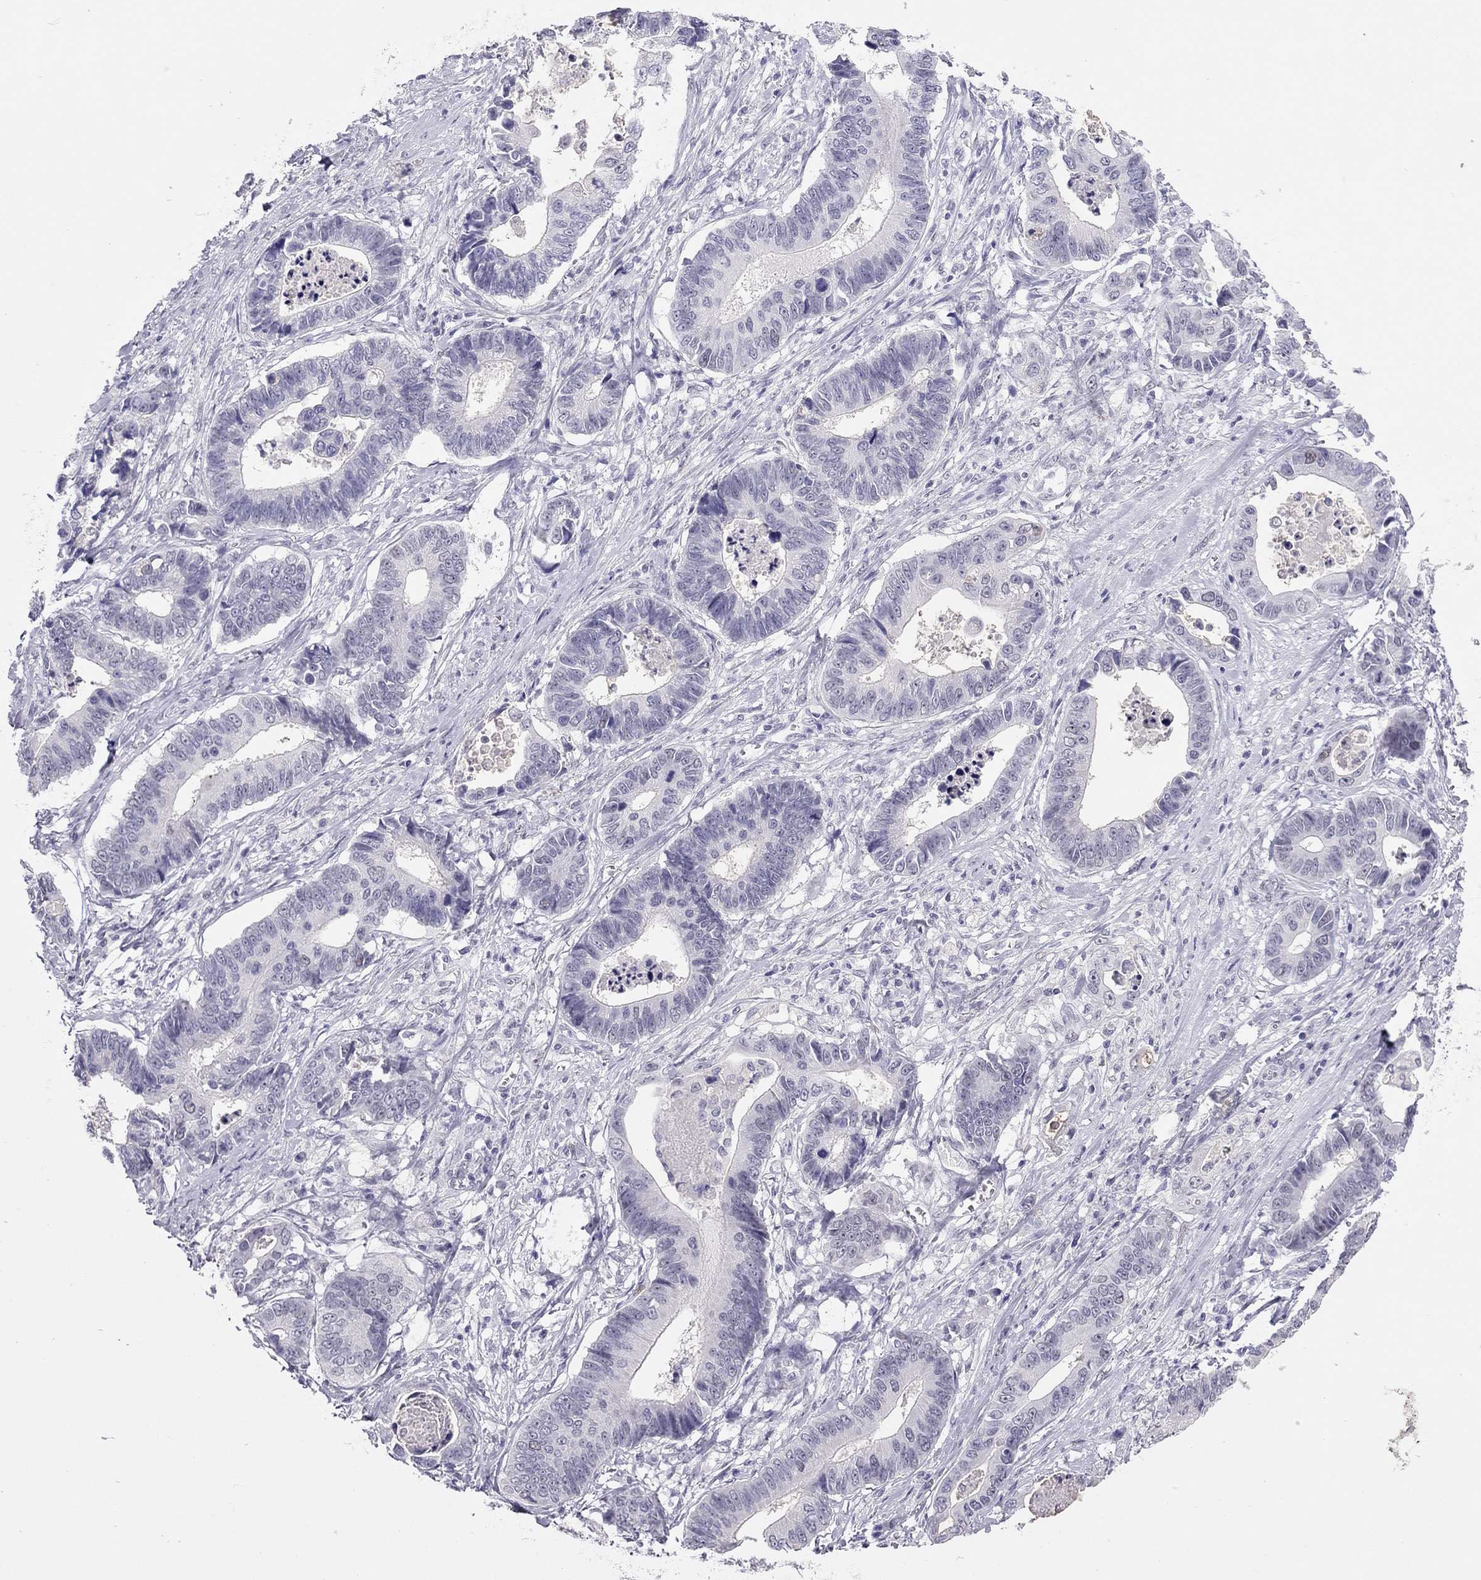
{"staining": {"intensity": "negative", "quantity": "none", "location": "none"}, "tissue": "stomach cancer", "cell_type": "Tumor cells", "image_type": "cancer", "snomed": [{"axis": "morphology", "description": "Adenocarcinoma, NOS"}, {"axis": "topography", "description": "Stomach"}], "caption": "Immunohistochemical staining of human adenocarcinoma (stomach) reveals no significant expression in tumor cells.", "gene": "PHOX2A", "patient": {"sex": "male", "age": 84}}